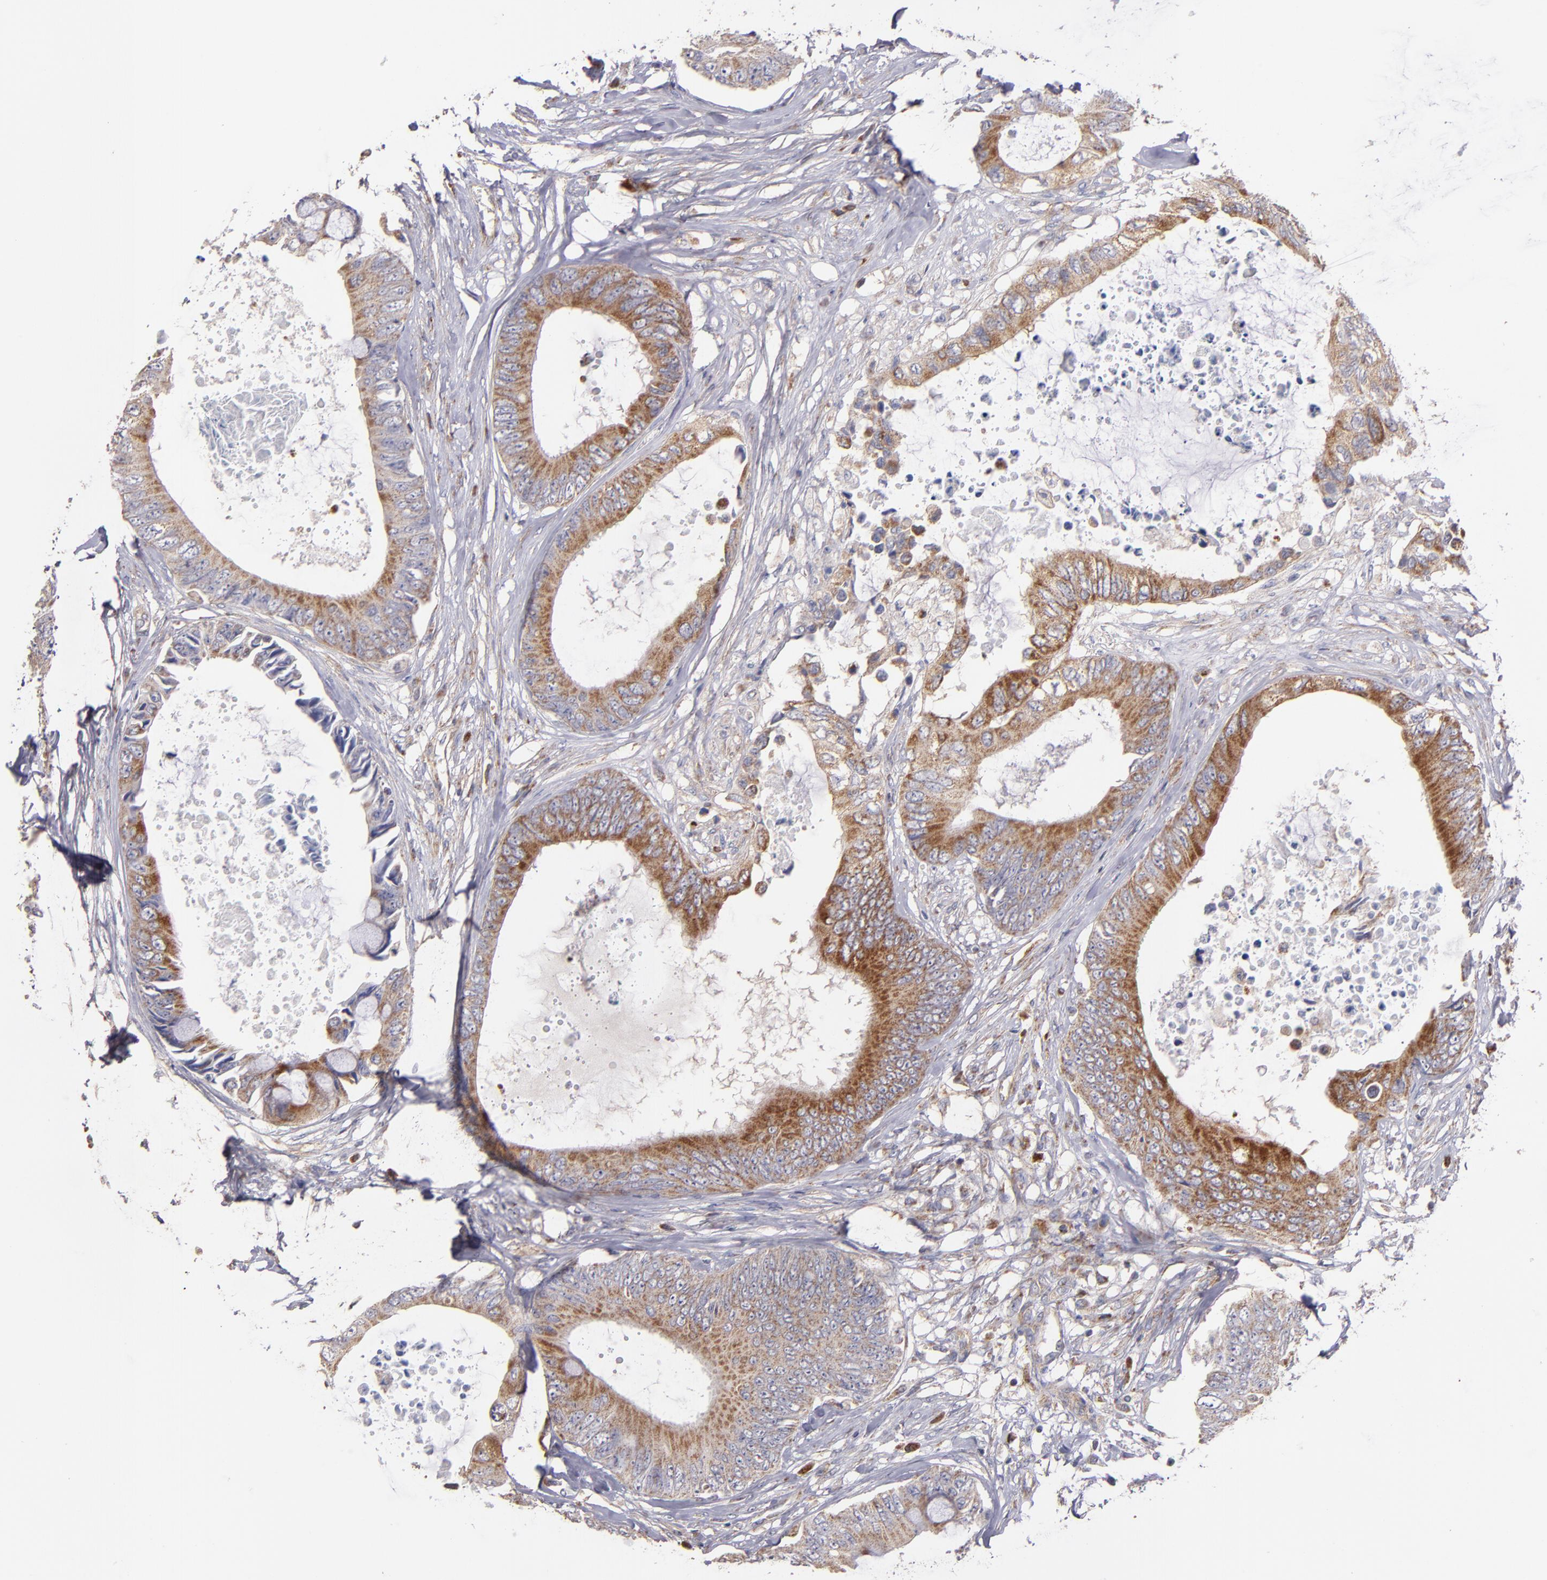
{"staining": {"intensity": "moderate", "quantity": ">75%", "location": "cytoplasmic/membranous"}, "tissue": "colorectal cancer", "cell_type": "Tumor cells", "image_type": "cancer", "snomed": [{"axis": "morphology", "description": "Normal tissue, NOS"}, {"axis": "morphology", "description": "Adenocarcinoma, NOS"}, {"axis": "topography", "description": "Rectum"}, {"axis": "topography", "description": "Peripheral nerve tissue"}], "caption": "IHC micrograph of human colorectal cancer (adenocarcinoma) stained for a protein (brown), which demonstrates medium levels of moderate cytoplasmic/membranous staining in about >75% of tumor cells.", "gene": "CLTA", "patient": {"sex": "female", "age": 77}}